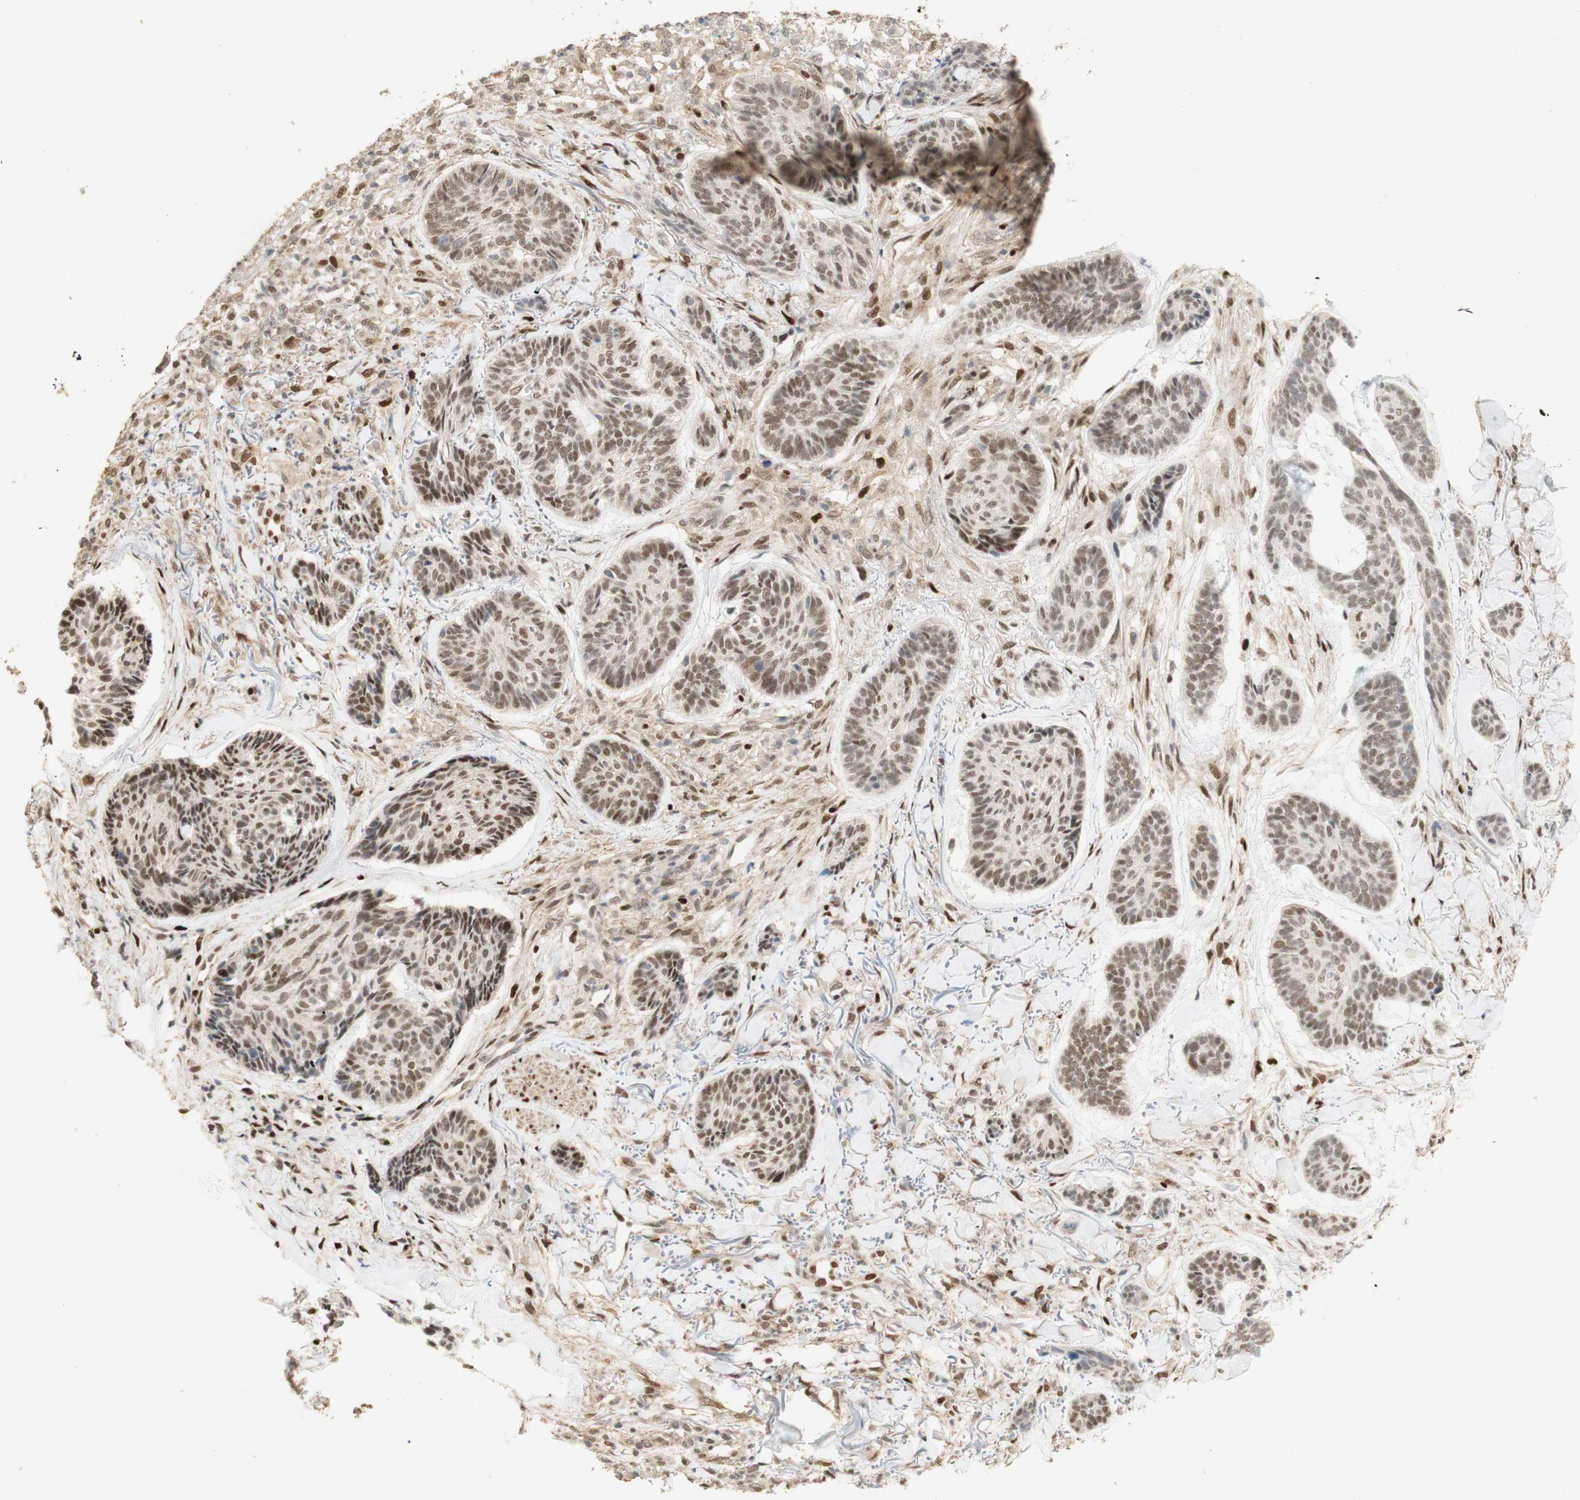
{"staining": {"intensity": "weak", "quantity": ">75%", "location": "nuclear"}, "tissue": "skin cancer", "cell_type": "Tumor cells", "image_type": "cancer", "snomed": [{"axis": "morphology", "description": "Basal cell carcinoma"}, {"axis": "topography", "description": "Skin"}], "caption": "DAB (3,3'-diaminobenzidine) immunohistochemical staining of human skin cancer (basal cell carcinoma) reveals weak nuclear protein expression in approximately >75% of tumor cells.", "gene": "FOXP1", "patient": {"sex": "male", "age": 43}}